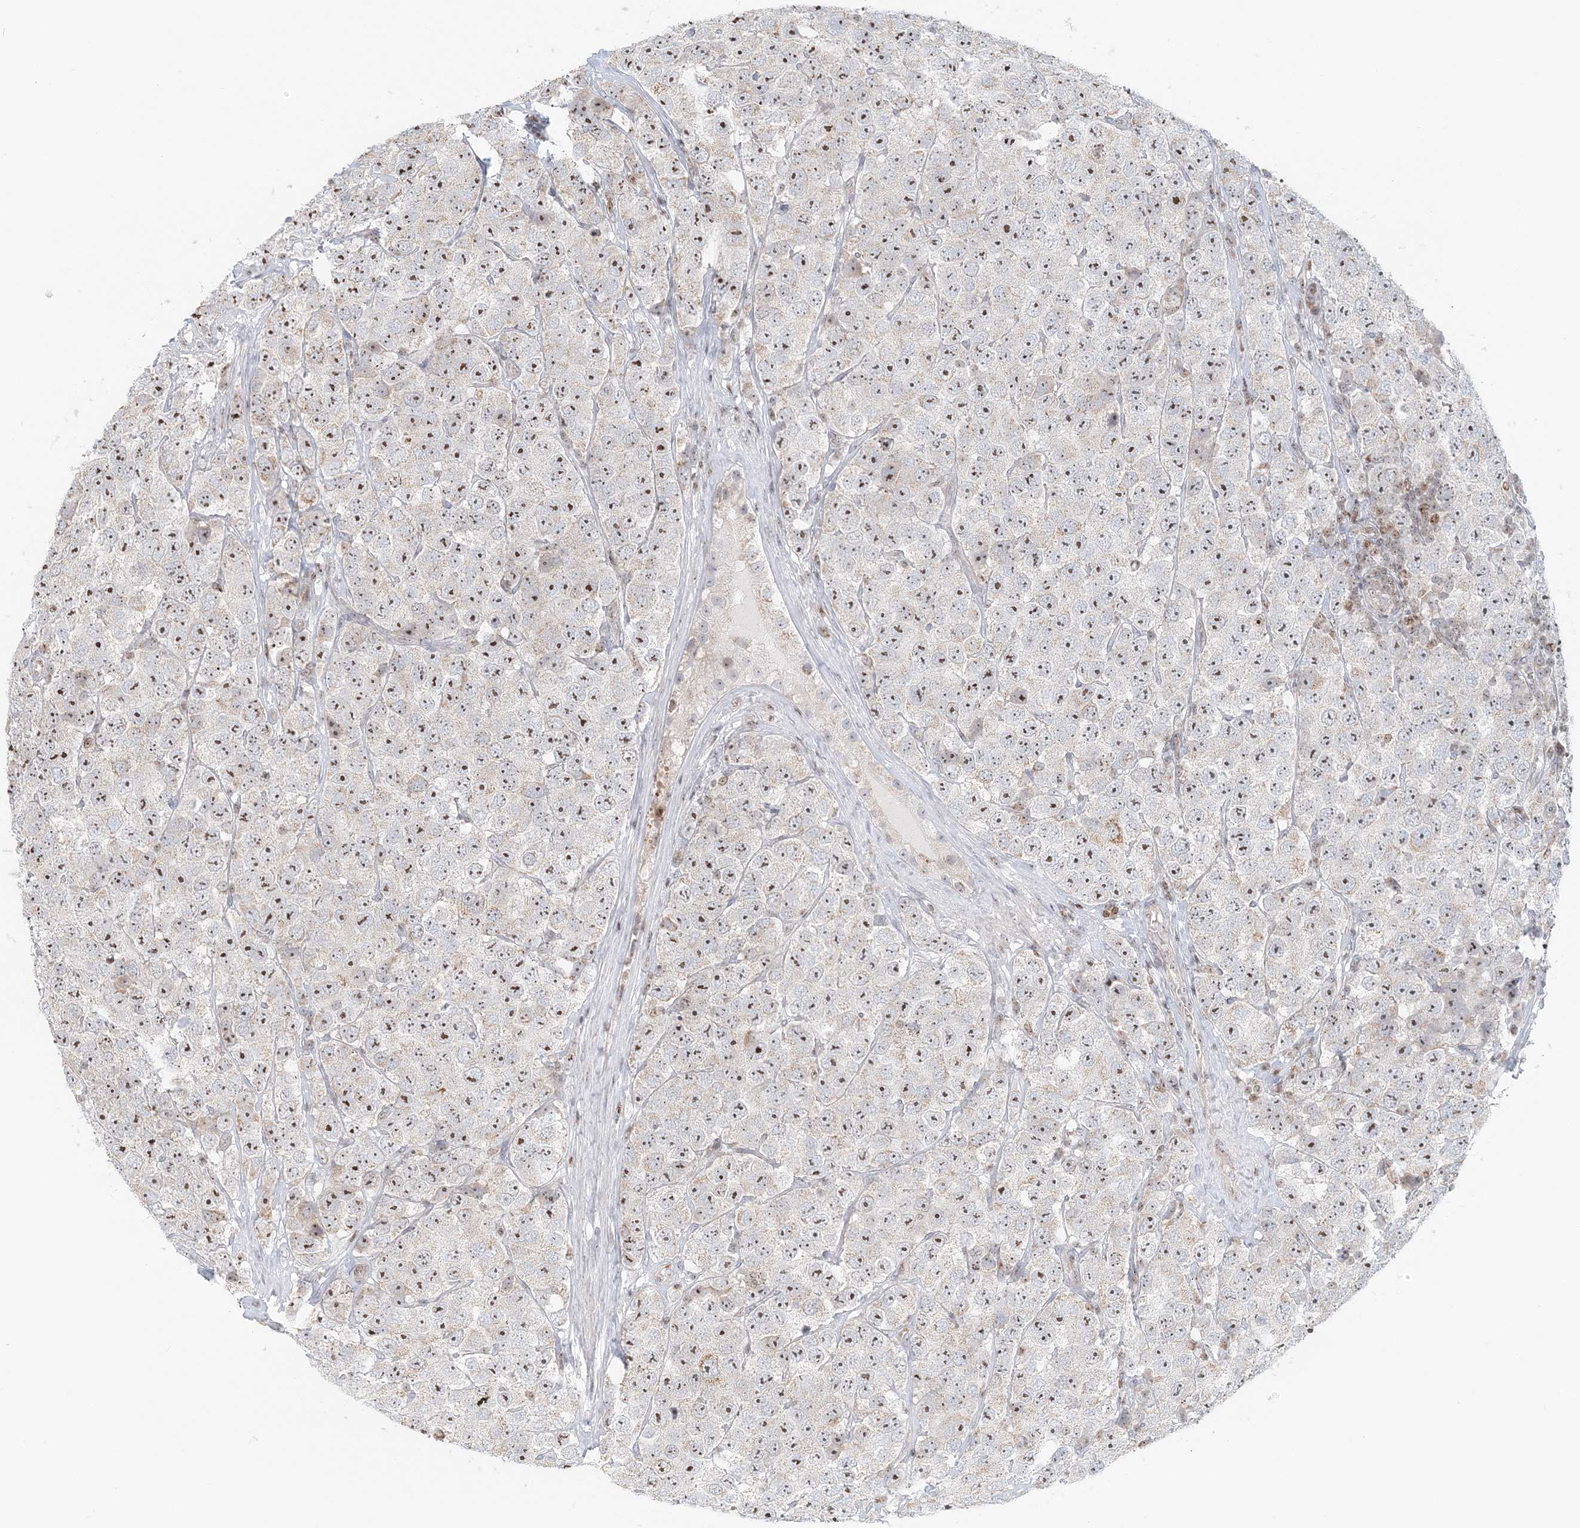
{"staining": {"intensity": "moderate", "quantity": ">75%", "location": "nuclear"}, "tissue": "testis cancer", "cell_type": "Tumor cells", "image_type": "cancer", "snomed": [{"axis": "morphology", "description": "Seminoma, NOS"}, {"axis": "topography", "description": "Testis"}], "caption": "Immunohistochemistry (DAB (3,3'-diaminobenzidine)) staining of human testis cancer shows moderate nuclear protein expression in about >75% of tumor cells.", "gene": "UBE2F", "patient": {"sex": "male", "age": 28}}